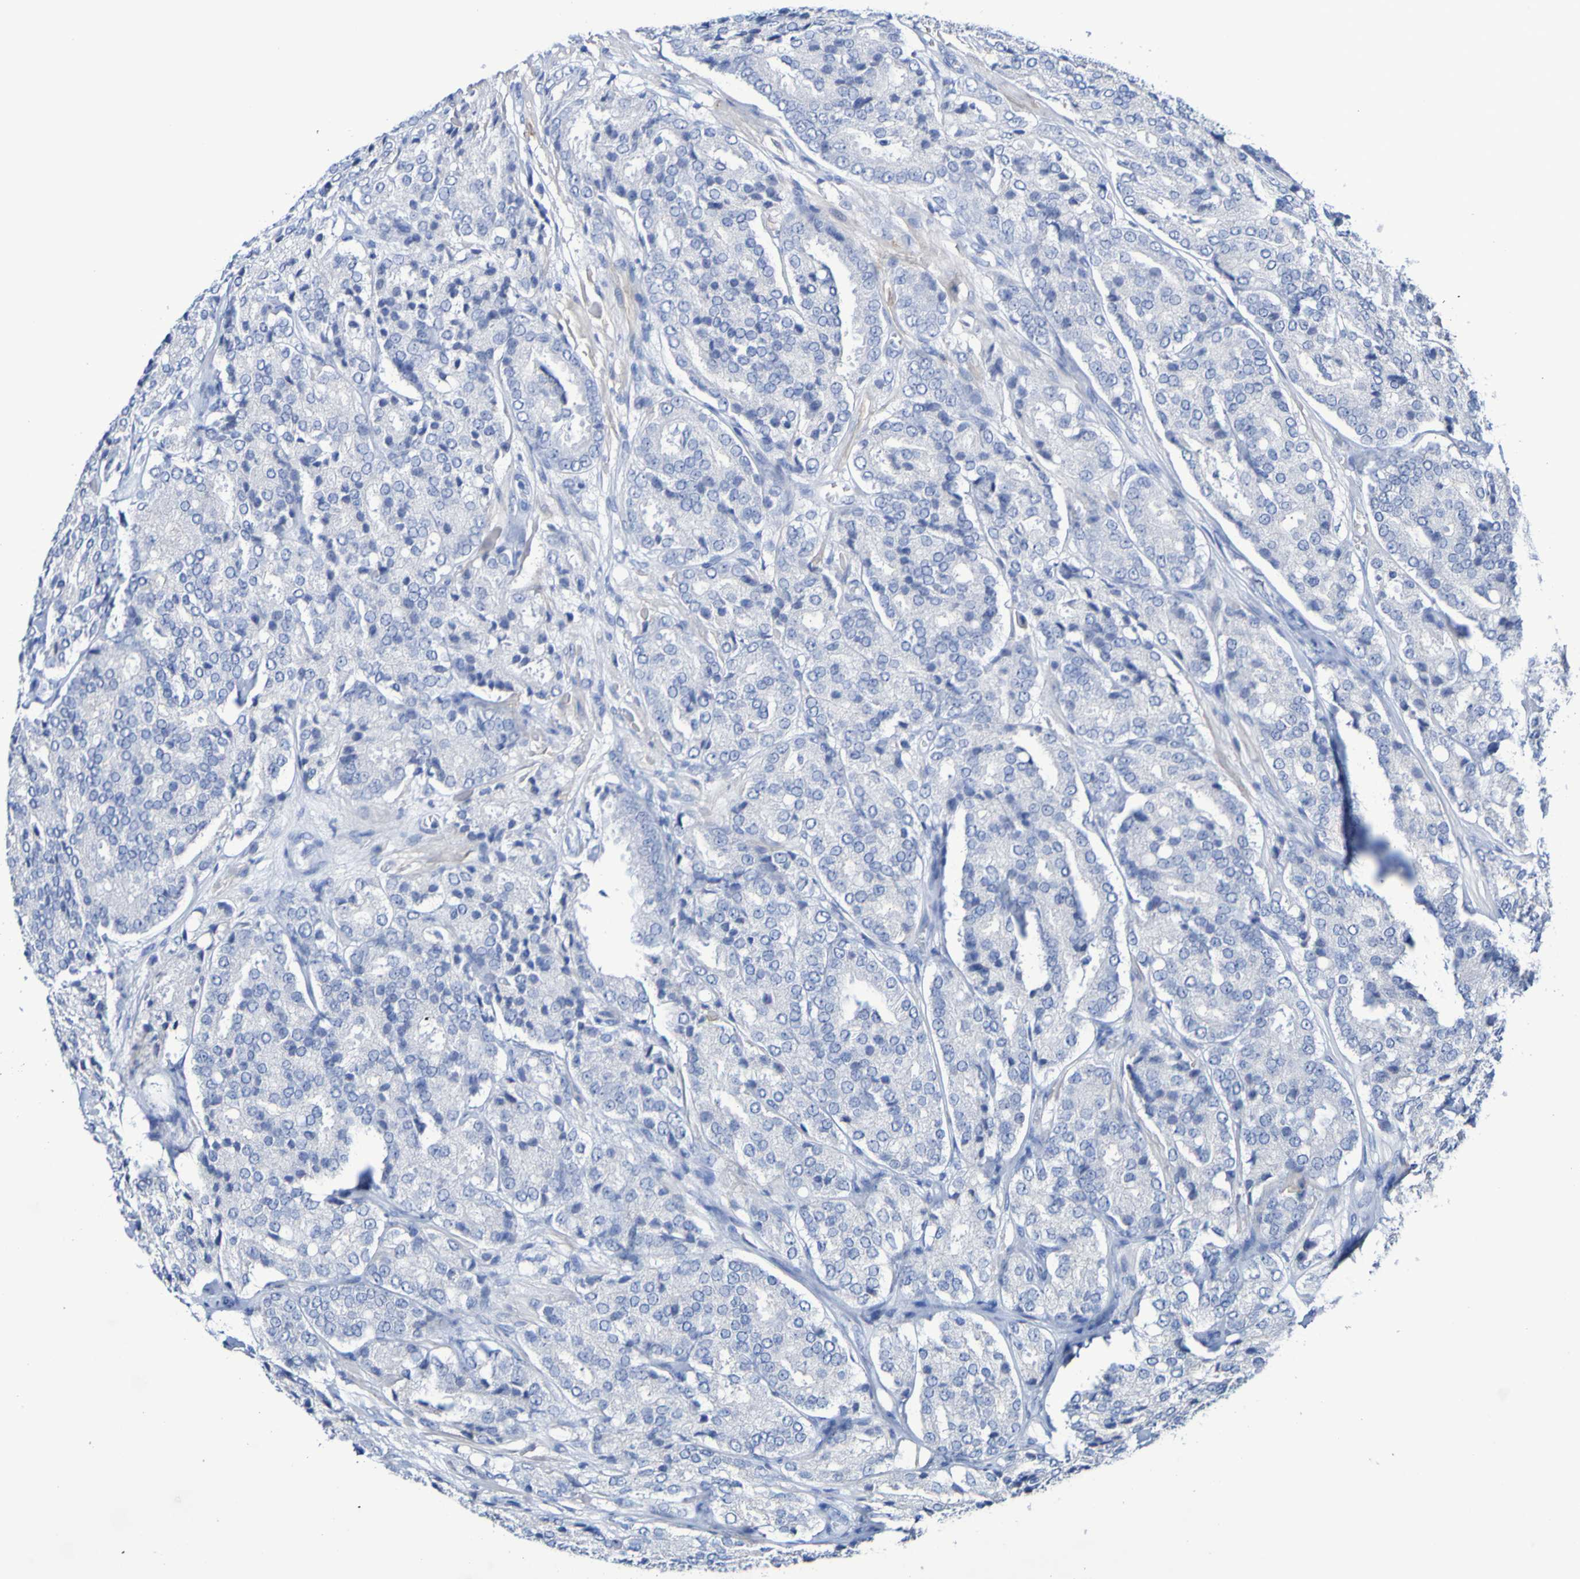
{"staining": {"intensity": "negative", "quantity": "none", "location": "none"}, "tissue": "prostate cancer", "cell_type": "Tumor cells", "image_type": "cancer", "snomed": [{"axis": "morphology", "description": "Adenocarcinoma, High grade"}, {"axis": "topography", "description": "Prostate"}], "caption": "Immunohistochemistry of human prostate high-grade adenocarcinoma reveals no expression in tumor cells.", "gene": "SGCB", "patient": {"sex": "male", "age": 65}}